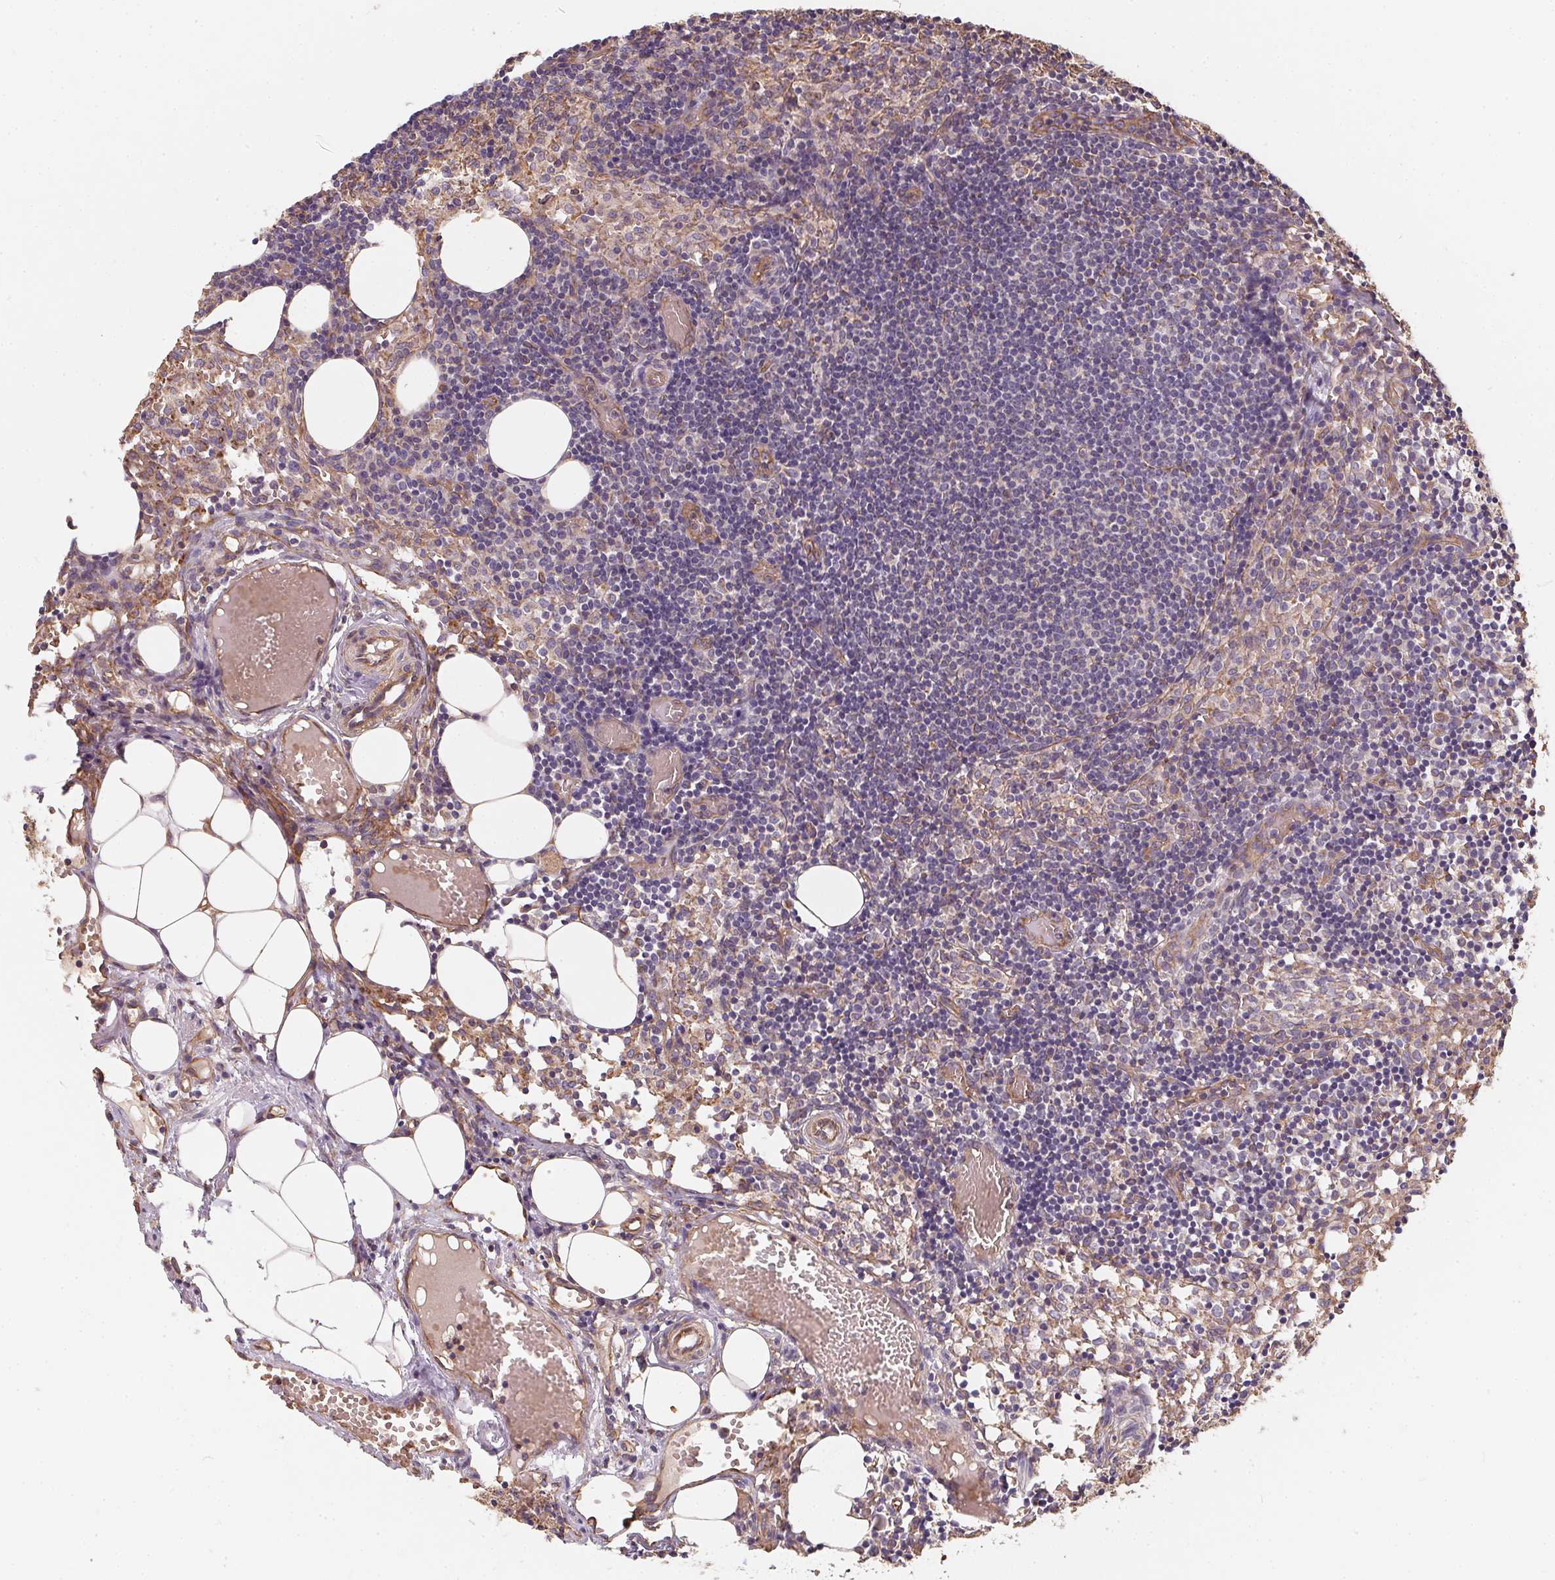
{"staining": {"intensity": "moderate", "quantity": "<25%", "location": "cytoplasmic/membranous"}, "tissue": "lymph node", "cell_type": "Germinal center cells", "image_type": "normal", "snomed": [{"axis": "morphology", "description": "Normal tissue, NOS"}, {"axis": "topography", "description": "Lymph node"}], "caption": "Lymph node stained with DAB (3,3'-diaminobenzidine) immunohistochemistry displays low levels of moderate cytoplasmic/membranous positivity in about <25% of germinal center cells. (DAB = brown stain, brightfield microscopy at high magnification).", "gene": "TBKBP1", "patient": {"sex": "female", "age": 41}}